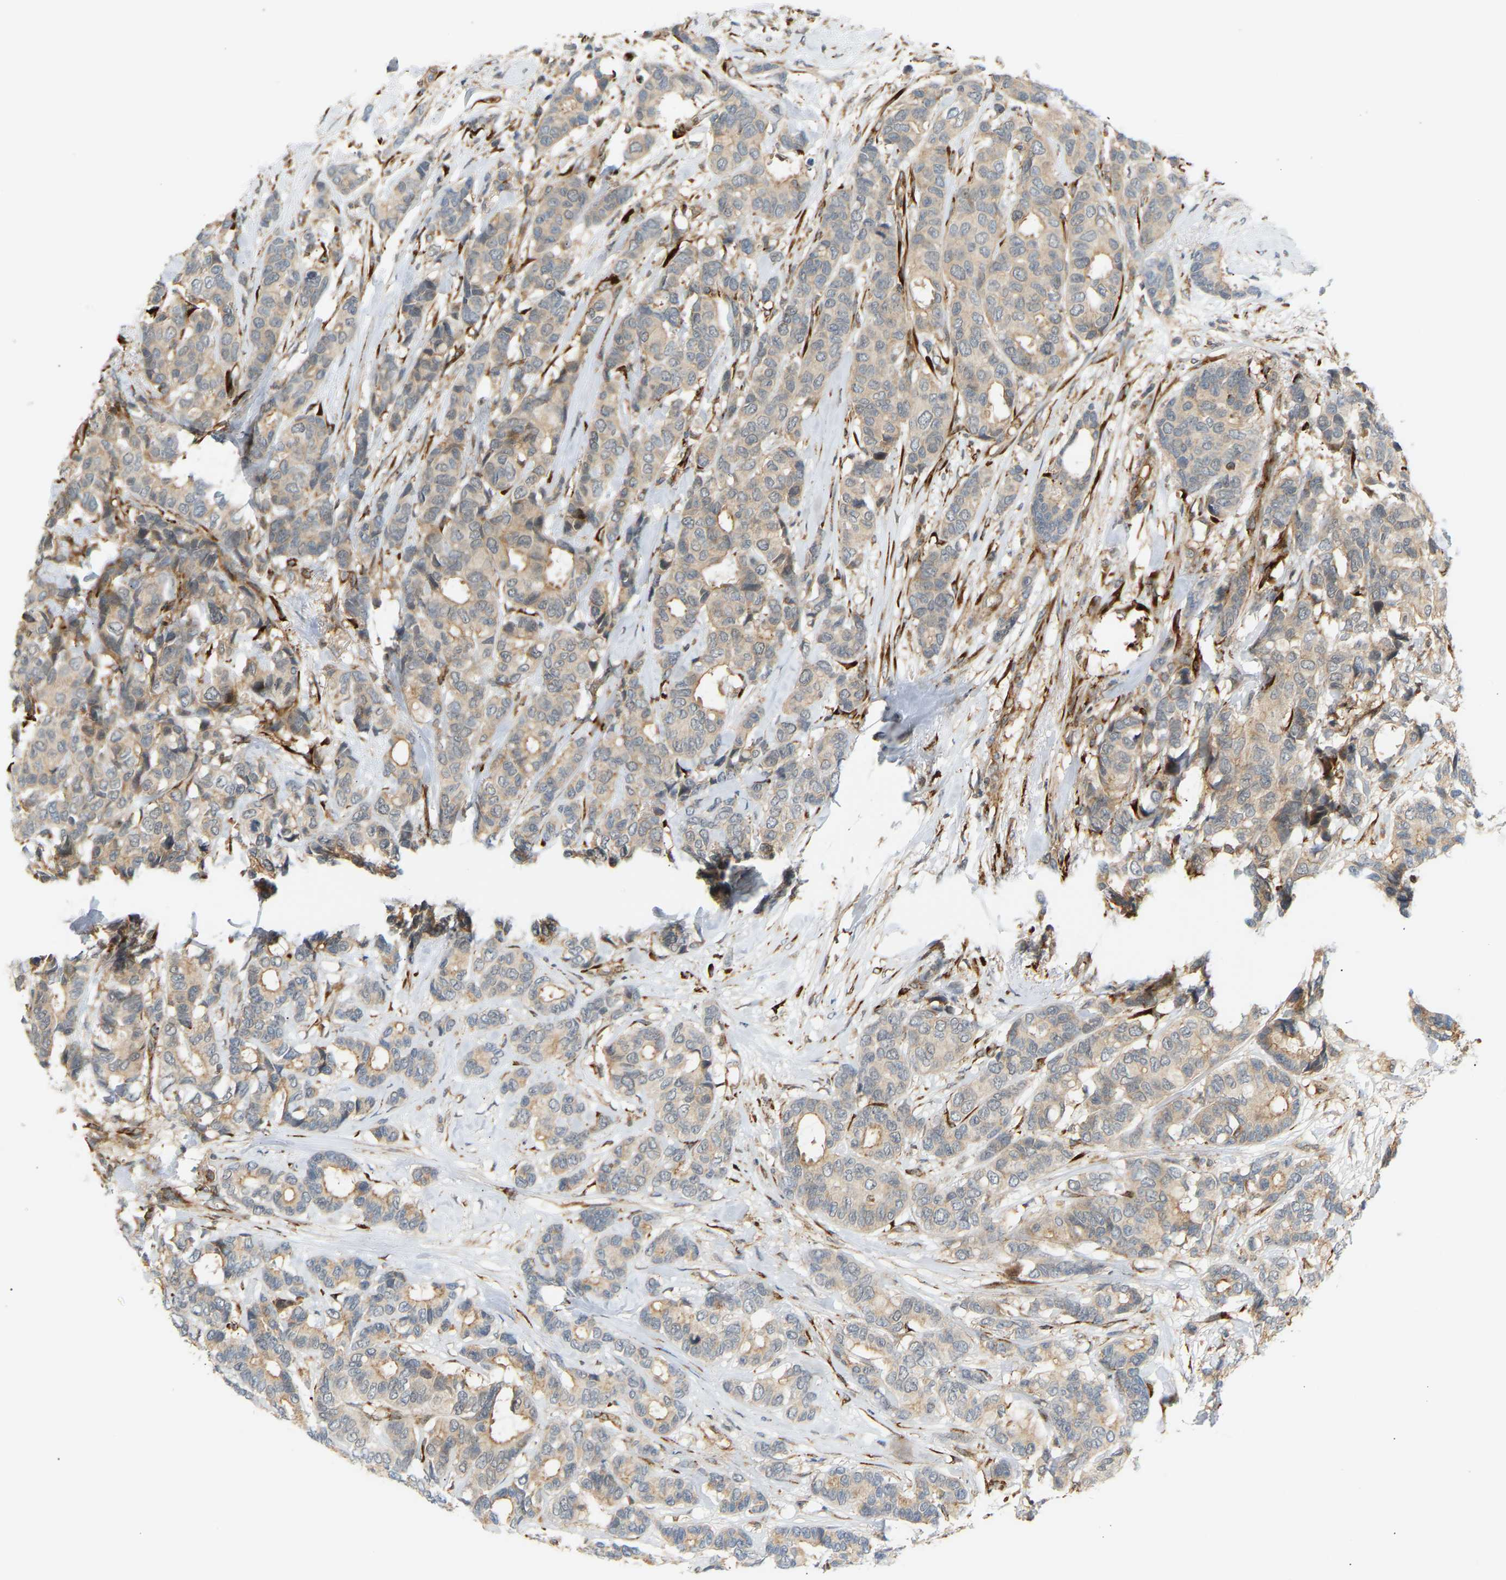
{"staining": {"intensity": "weak", "quantity": ">75%", "location": "cytoplasmic/membranous"}, "tissue": "breast cancer", "cell_type": "Tumor cells", "image_type": "cancer", "snomed": [{"axis": "morphology", "description": "Duct carcinoma"}, {"axis": "topography", "description": "Breast"}], "caption": "A brown stain highlights weak cytoplasmic/membranous positivity of a protein in human breast cancer tumor cells. (Brightfield microscopy of DAB IHC at high magnification).", "gene": "PLCG2", "patient": {"sex": "female", "age": 87}}